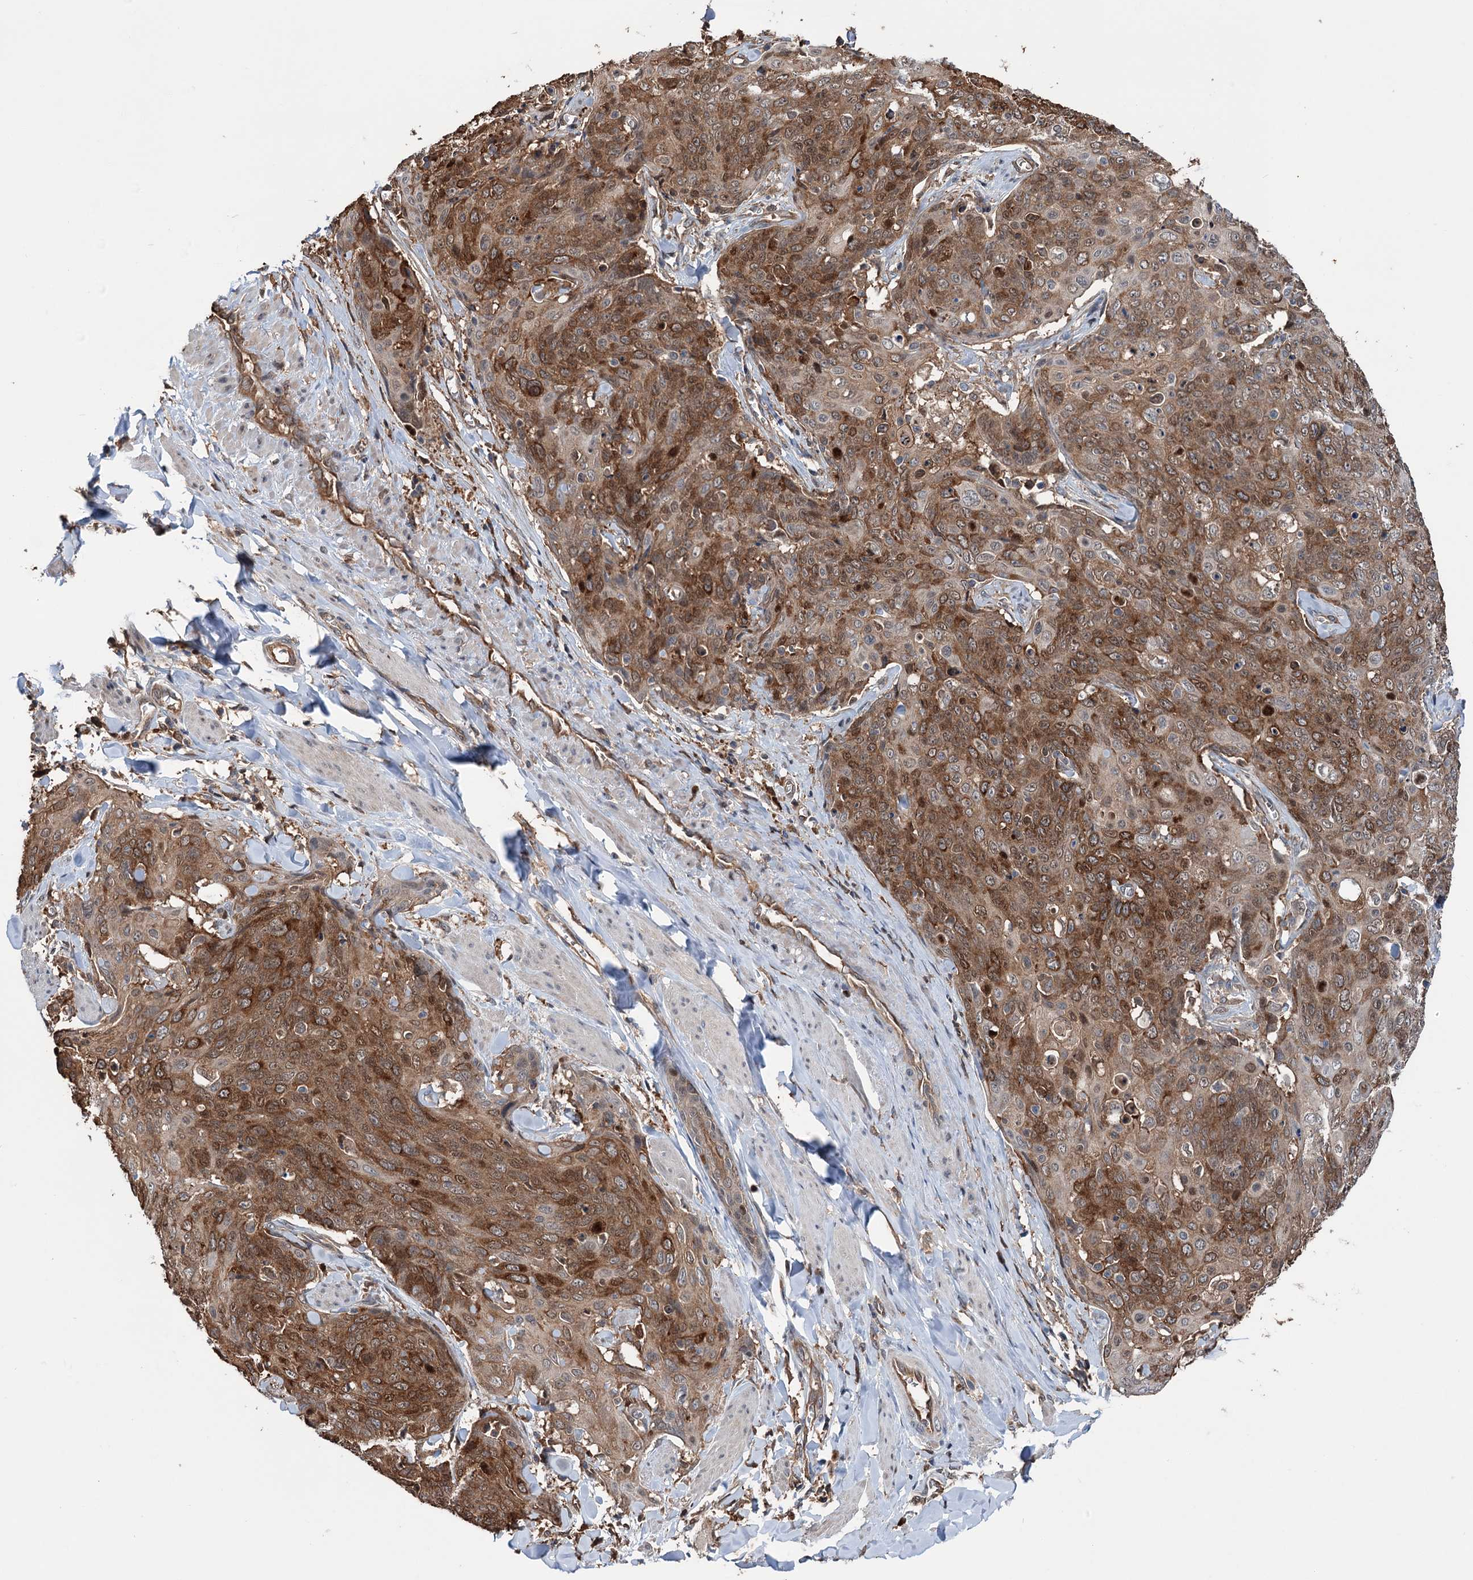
{"staining": {"intensity": "moderate", "quantity": ">75%", "location": "cytoplasmic/membranous,nuclear"}, "tissue": "skin cancer", "cell_type": "Tumor cells", "image_type": "cancer", "snomed": [{"axis": "morphology", "description": "Squamous cell carcinoma, NOS"}, {"axis": "topography", "description": "Skin"}, {"axis": "topography", "description": "Vulva"}], "caption": "Moderate cytoplasmic/membranous and nuclear positivity is present in about >75% of tumor cells in skin cancer.", "gene": "NCAPD2", "patient": {"sex": "female", "age": 85}}